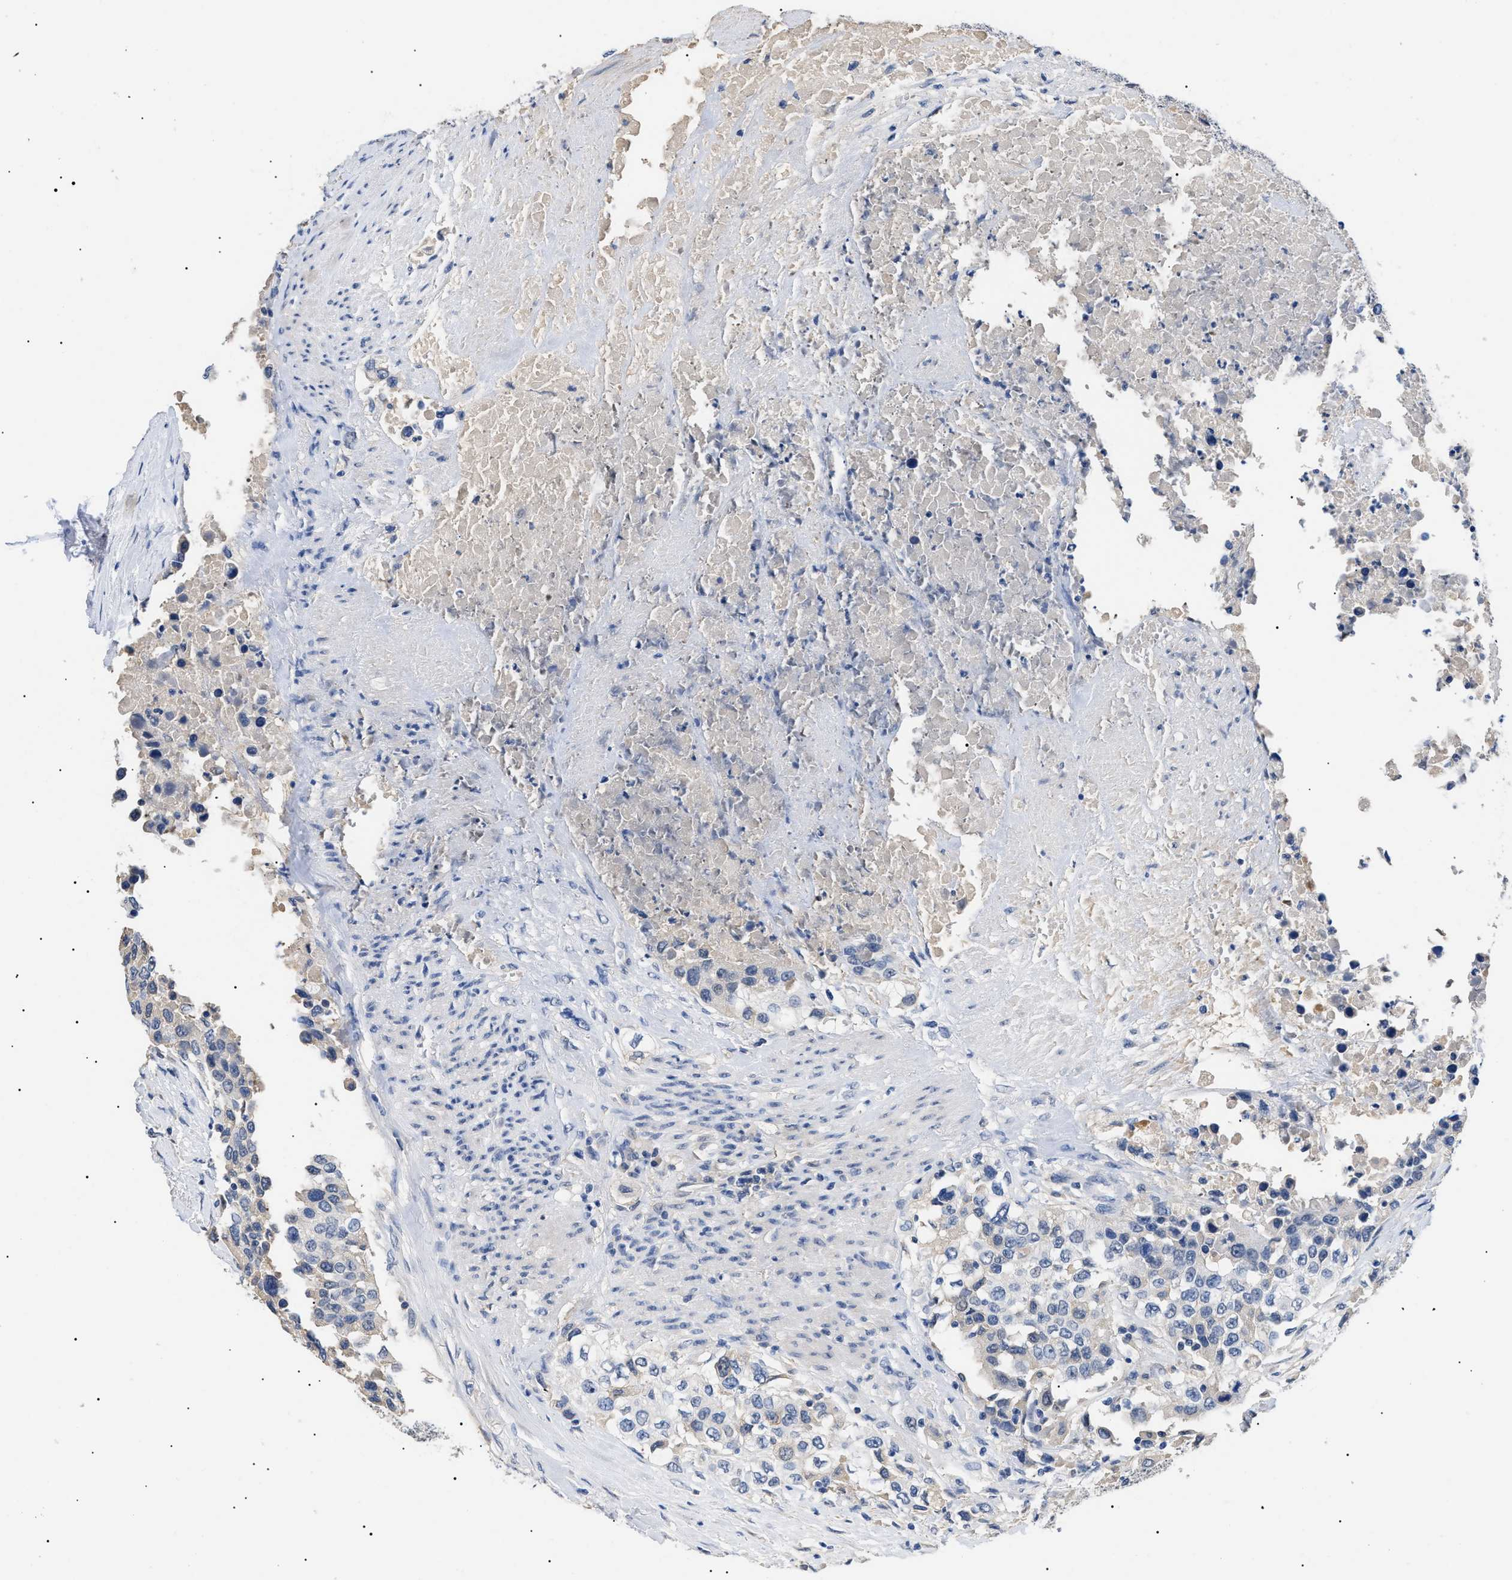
{"staining": {"intensity": "negative", "quantity": "none", "location": "none"}, "tissue": "urothelial cancer", "cell_type": "Tumor cells", "image_type": "cancer", "snomed": [{"axis": "morphology", "description": "Urothelial carcinoma, High grade"}, {"axis": "topography", "description": "Urinary bladder"}], "caption": "Human urothelial carcinoma (high-grade) stained for a protein using immunohistochemistry (IHC) shows no expression in tumor cells.", "gene": "PRRT2", "patient": {"sex": "female", "age": 80}}